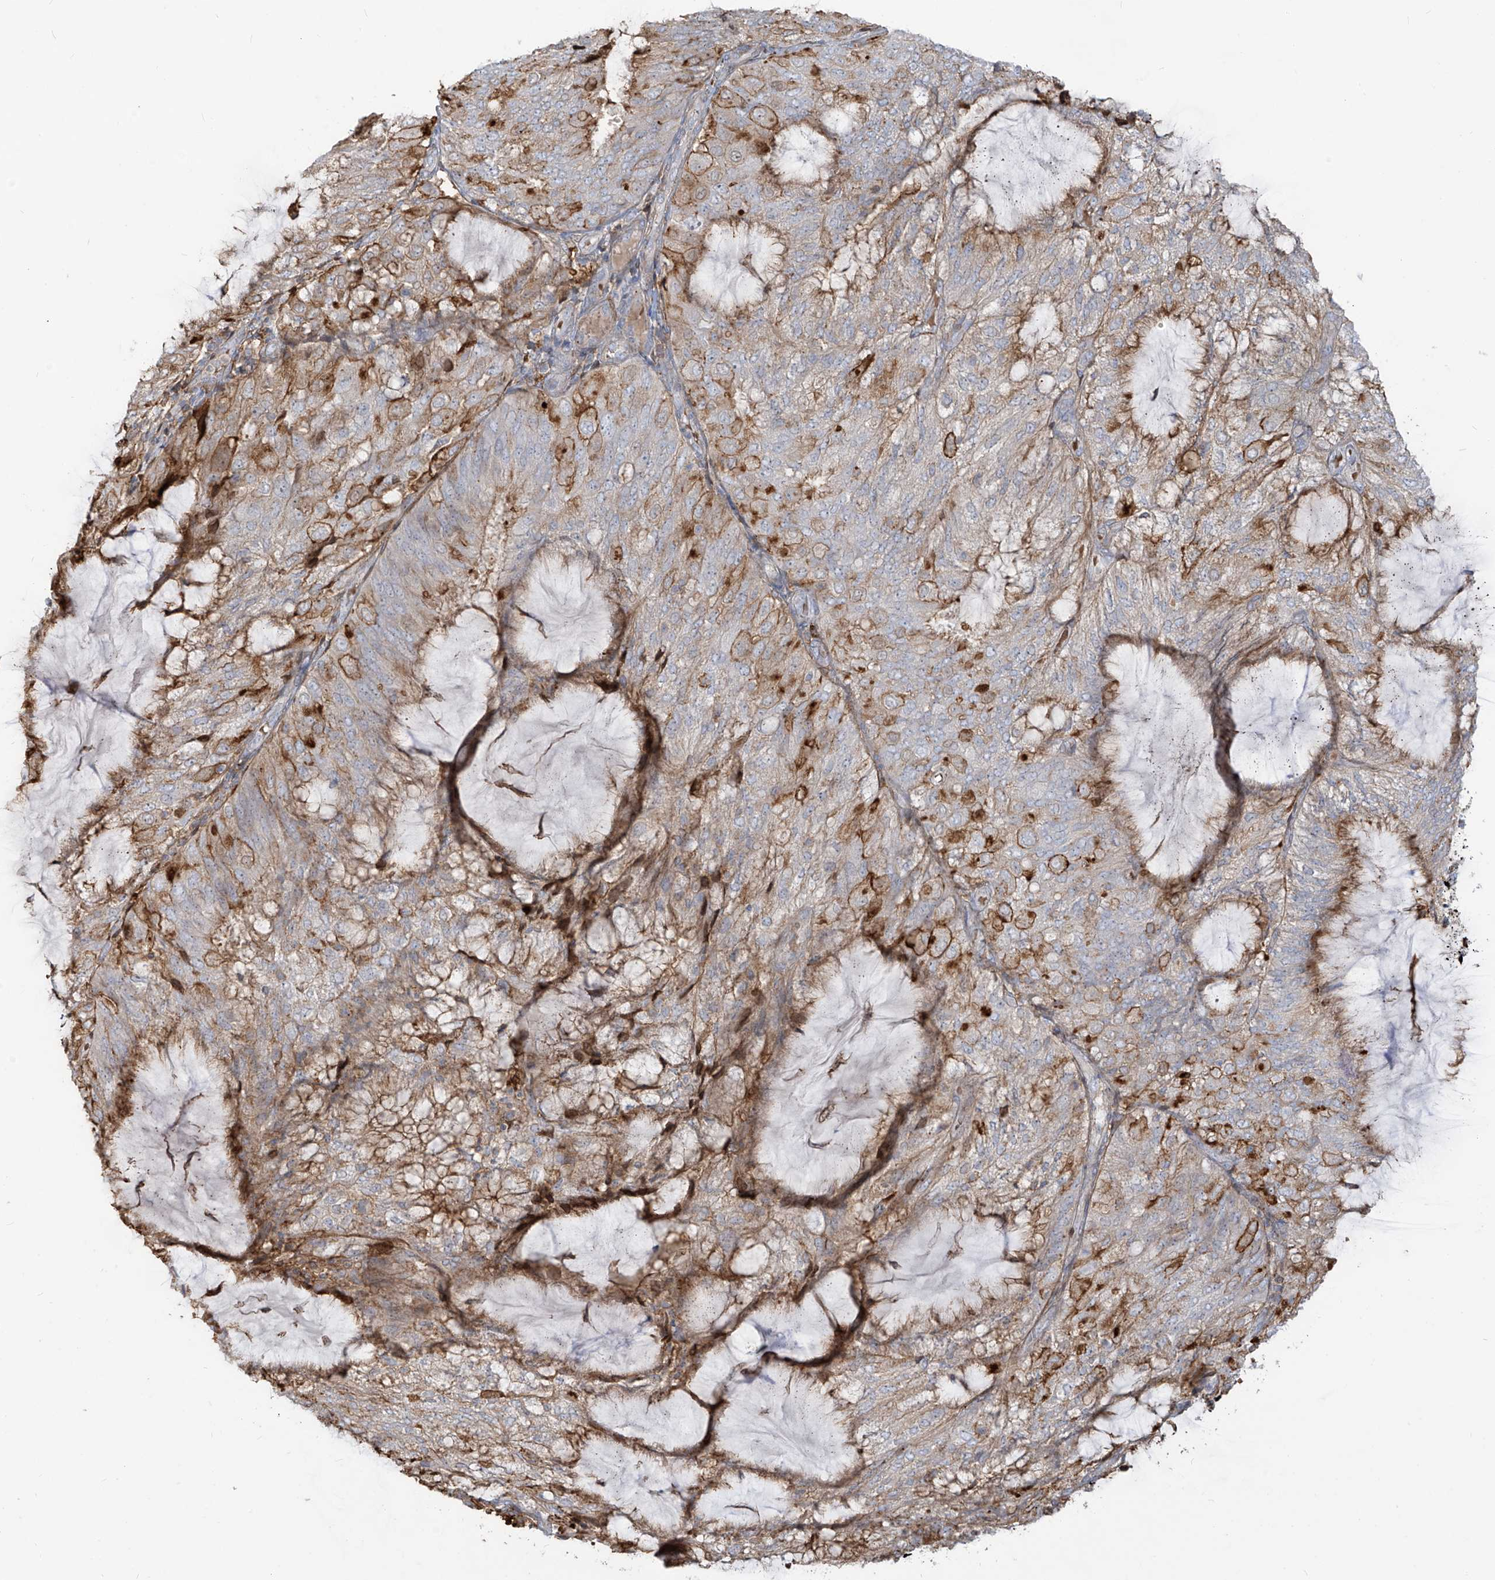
{"staining": {"intensity": "moderate", "quantity": "25%-75%", "location": "cytoplasmic/membranous"}, "tissue": "endometrial cancer", "cell_type": "Tumor cells", "image_type": "cancer", "snomed": [{"axis": "morphology", "description": "Adenocarcinoma, NOS"}, {"axis": "topography", "description": "Endometrium"}], "caption": "Human endometrial cancer (adenocarcinoma) stained for a protein (brown) shows moderate cytoplasmic/membranous positive positivity in approximately 25%-75% of tumor cells.", "gene": "ZGRF1", "patient": {"sex": "female", "age": 81}}